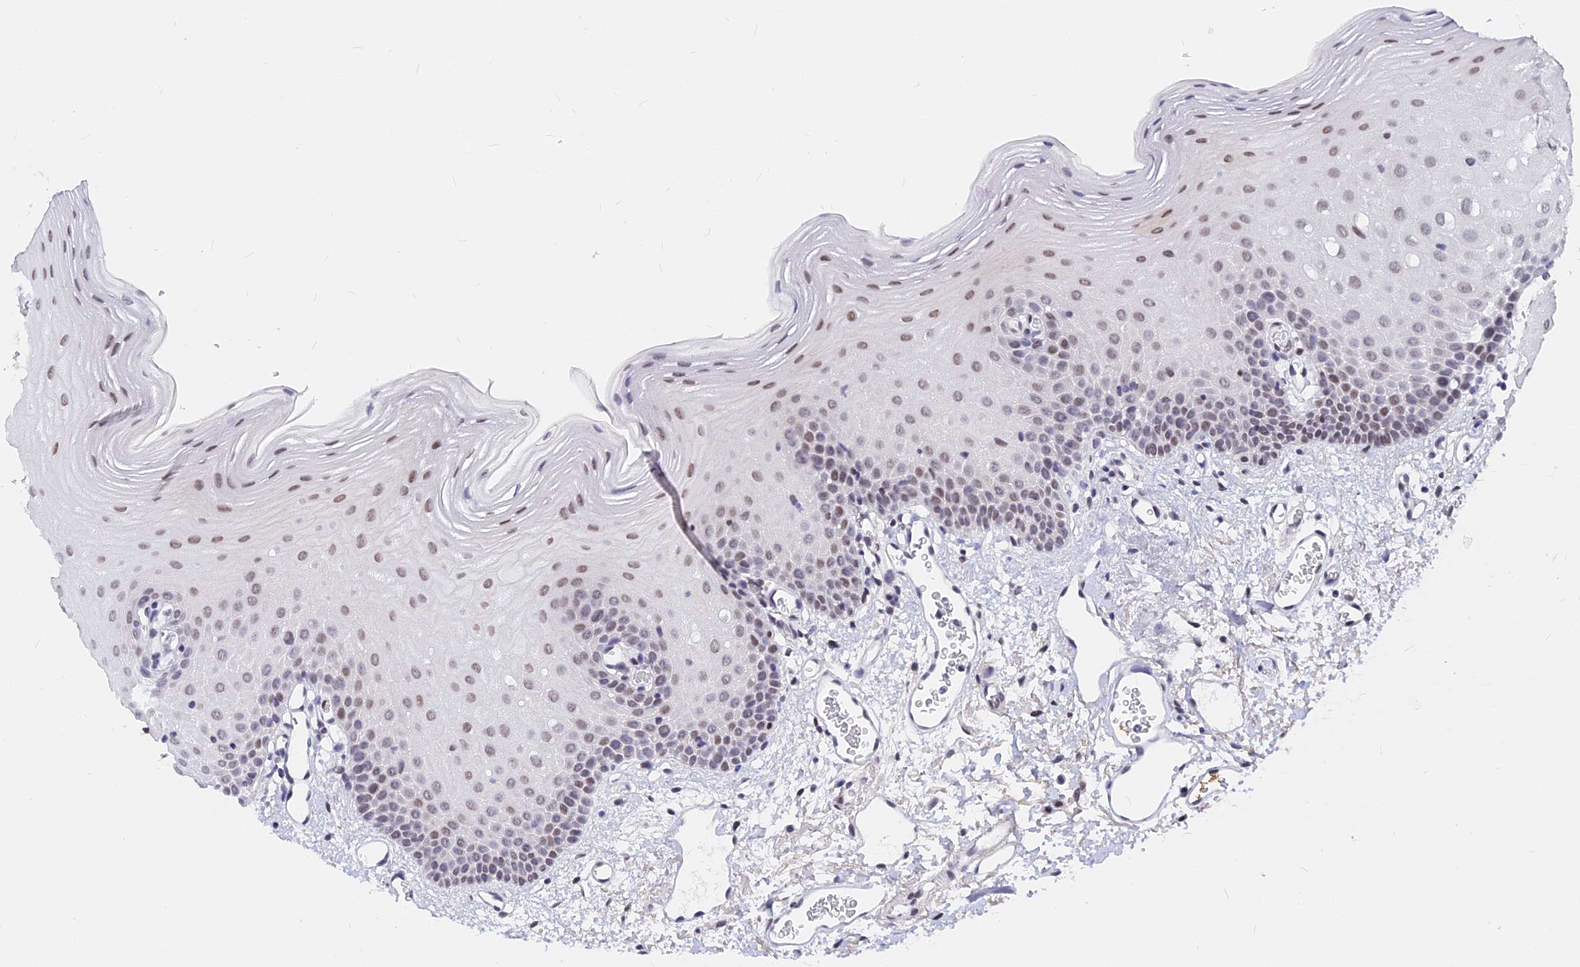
{"staining": {"intensity": "weak", "quantity": ">75%", "location": "nuclear"}, "tissue": "oral mucosa", "cell_type": "Squamous epithelial cells", "image_type": "normal", "snomed": [{"axis": "morphology", "description": "Normal tissue, NOS"}, {"axis": "topography", "description": "Oral tissue"}], "caption": "A high-resolution image shows immunohistochemistry staining of unremarkable oral mucosa, which shows weak nuclear staining in about >75% of squamous epithelial cells. The protein of interest is shown in brown color, while the nuclei are stained blue.", "gene": "KCTD13", "patient": {"sex": "female", "age": 70}}